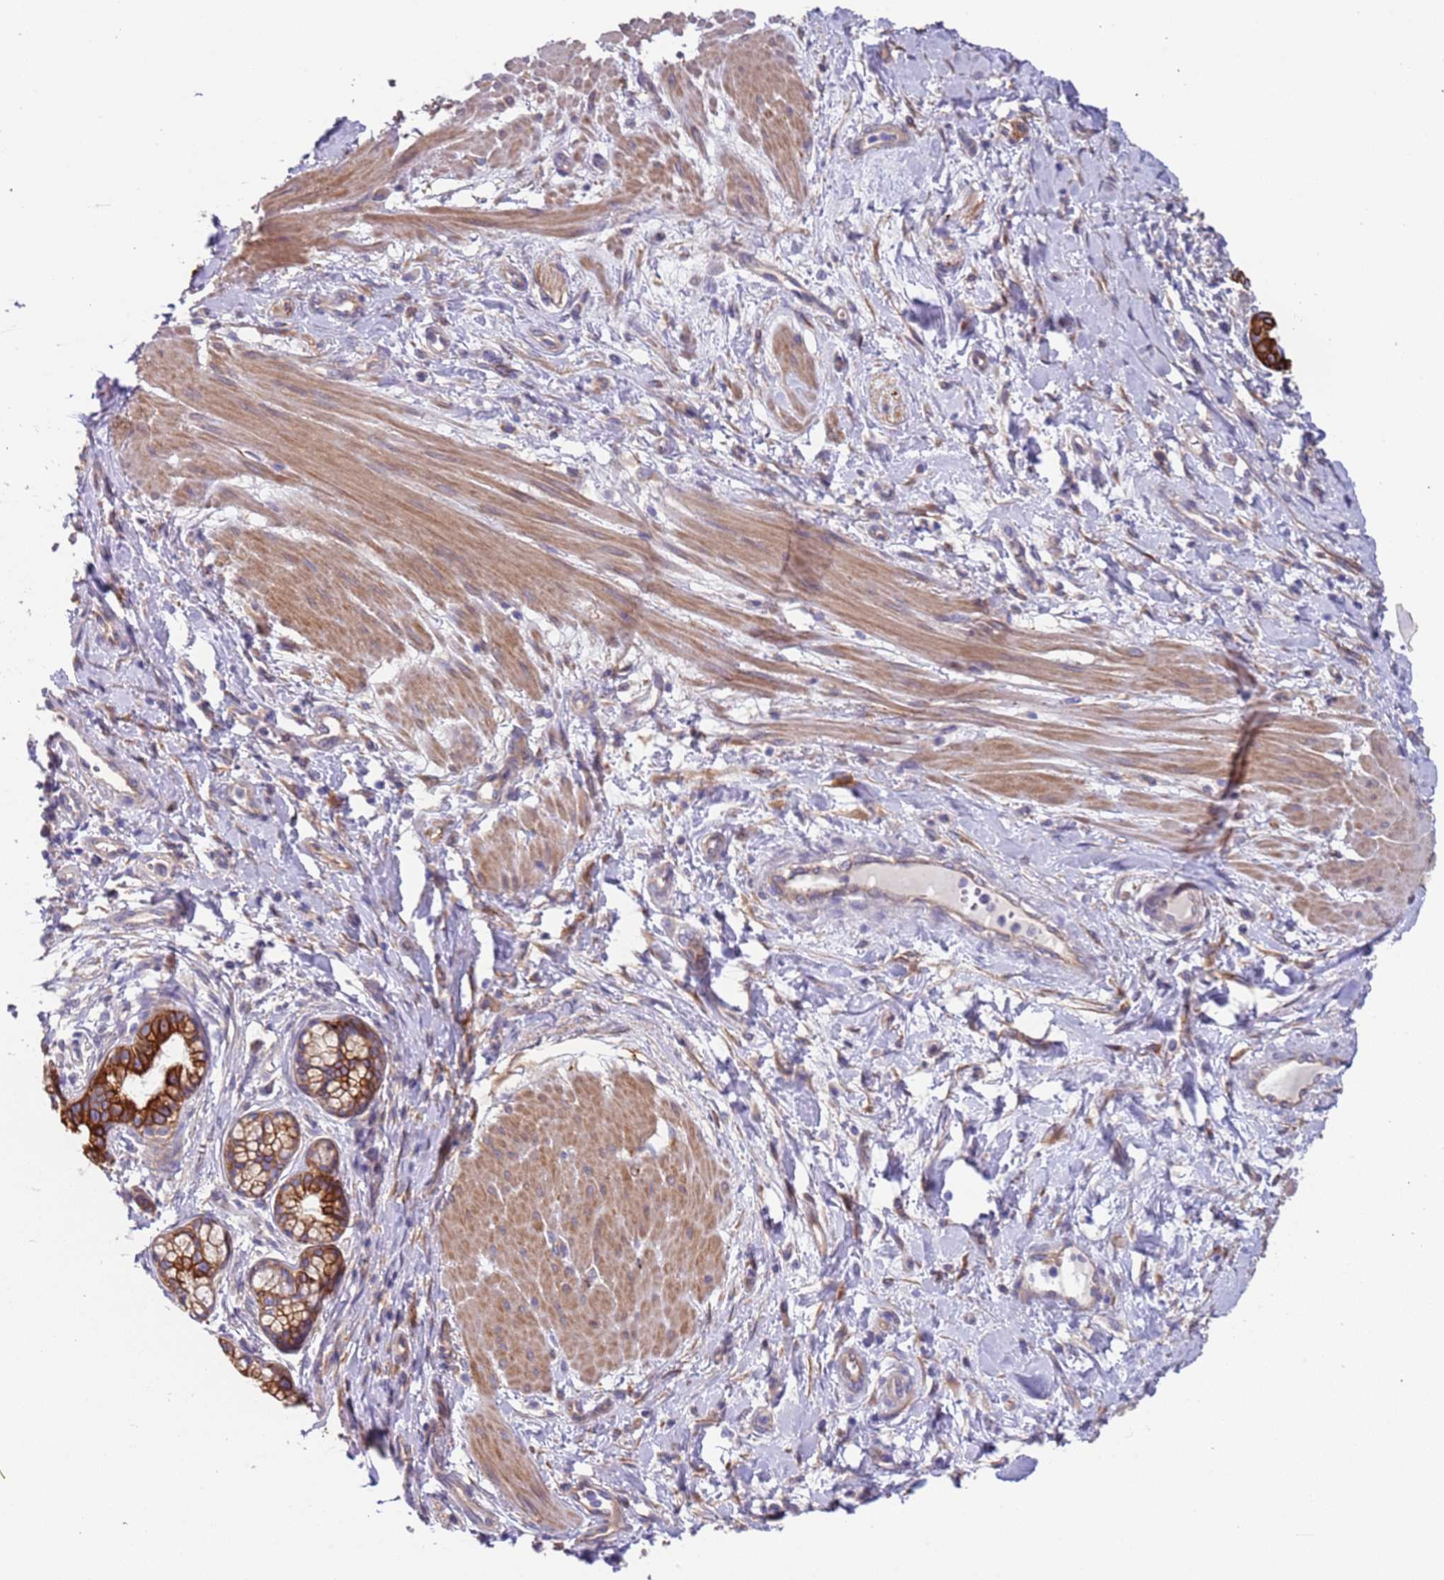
{"staining": {"intensity": "strong", "quantity": ">75%", "location": "cytoplasmic/membranous"}, "tissue": "pancreatic cancer", "cell_type": "Tumor cells", "image_type": "cancer", "snomed": [{"axis": "morphology", "description": "Adenocarcinoma, NOS"}, {"axis": "topography", "description": "Pancreas"}], "caption": "The photomicrograph shows immunohistochemical staining of pancreatic cancer. There is strong cytoplasmic/membranous expression is appreciated in approximately >75% of tumor cells. Immunohistochemistry (ihc) stains the protein in brown and the nuclei are stained blue.", "gene": "LAMB4", "patient": {"sex": "male", "age": 72}}